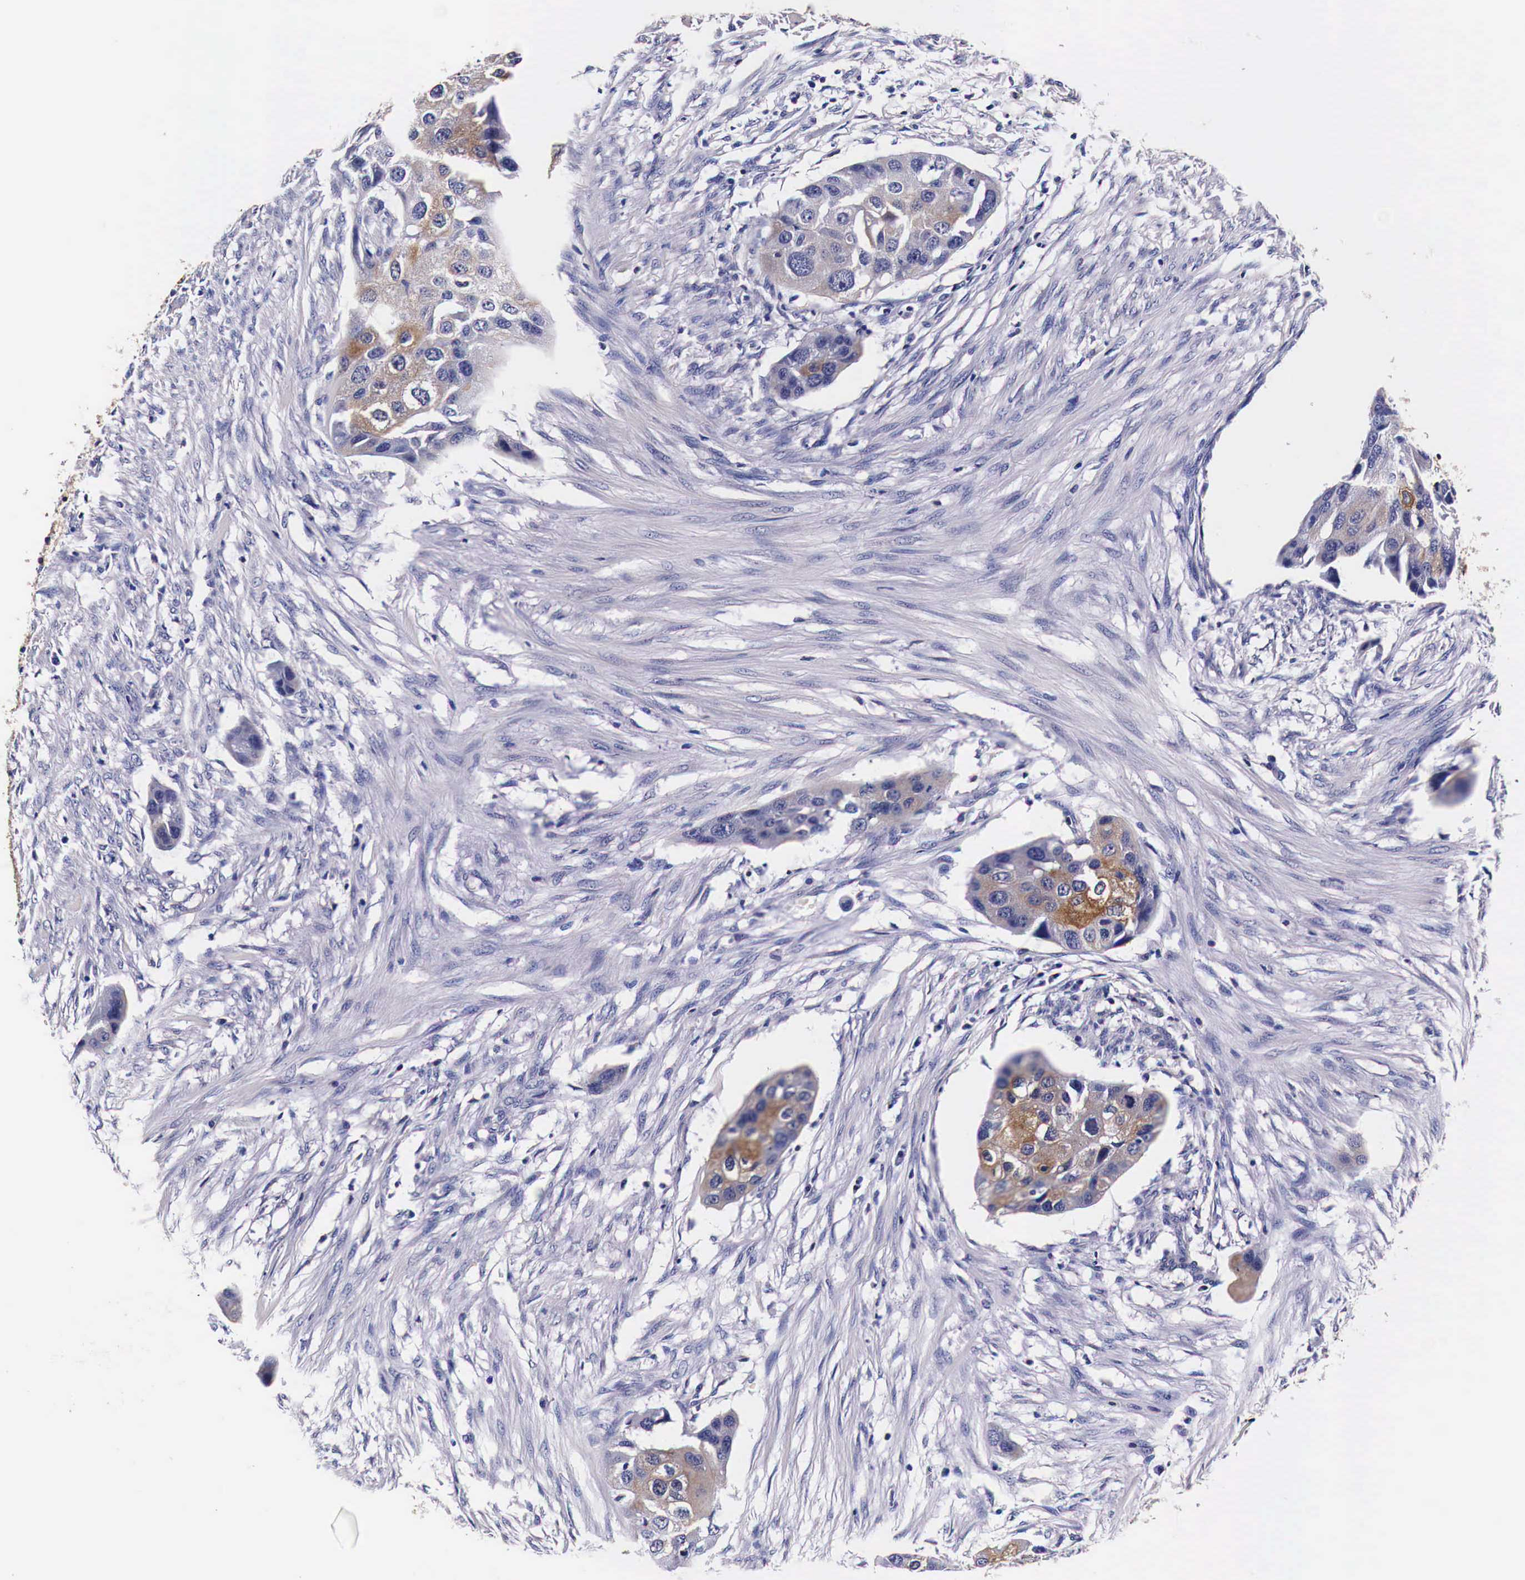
{"staining": {"intensity": "weak", "quantity": "<25%", "location": "cytoplasmic/membranous"}, "tissue": "urothelial cancer", "cell_type": "Tumor cells", "image_type": "cancer", "snomed": [{"axis": "morphology", "description": "Urothelial carcinoma, High grade"}, {"axis": "topography", "description": "Urinary bladder"}], "caption": "There is no significant expression in tumor cells of urothelial carcinoma (high-grade).", "gene": "HSPB1", "patient": {"sex": "male", "age": 55}}